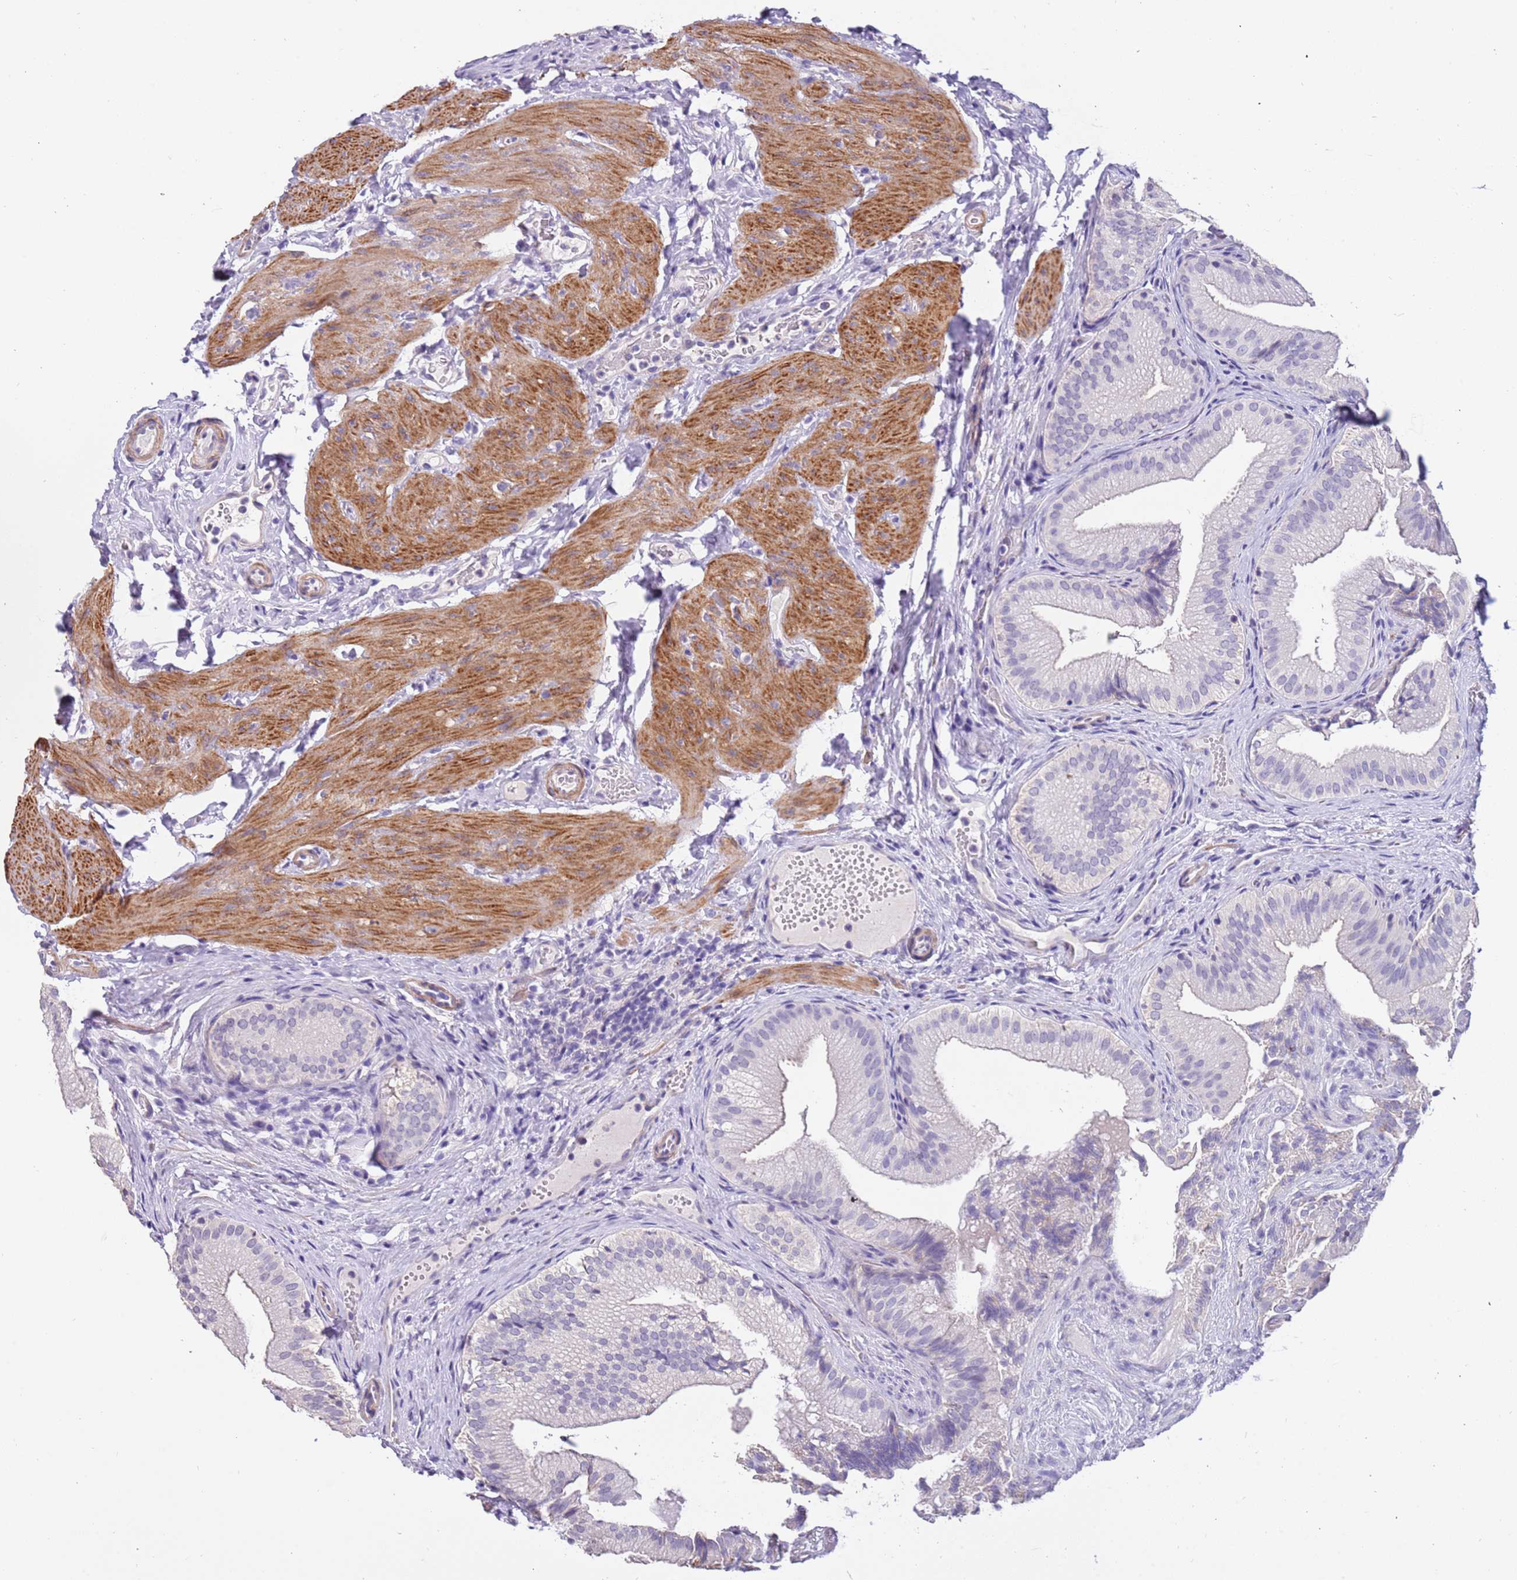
{"staining": {"intensity": "negative", "quantity": "none", "location": "none"}, "tissue": "gallbladder", "cell_type": "Glandular cells", "image_type": "normal", "snomed": [{"axis": "morphology", "description": "Normal tissue, NOS"}, {"axis": "topography", "description": "Gallbladder"}], "caption": "A high-resolution image shows IHC staining of unremarkable gallbladder, which shows no significant expression in glandular cells.", "gene": "PCGF2", "patient": {"sex": "female", "age": 30}}